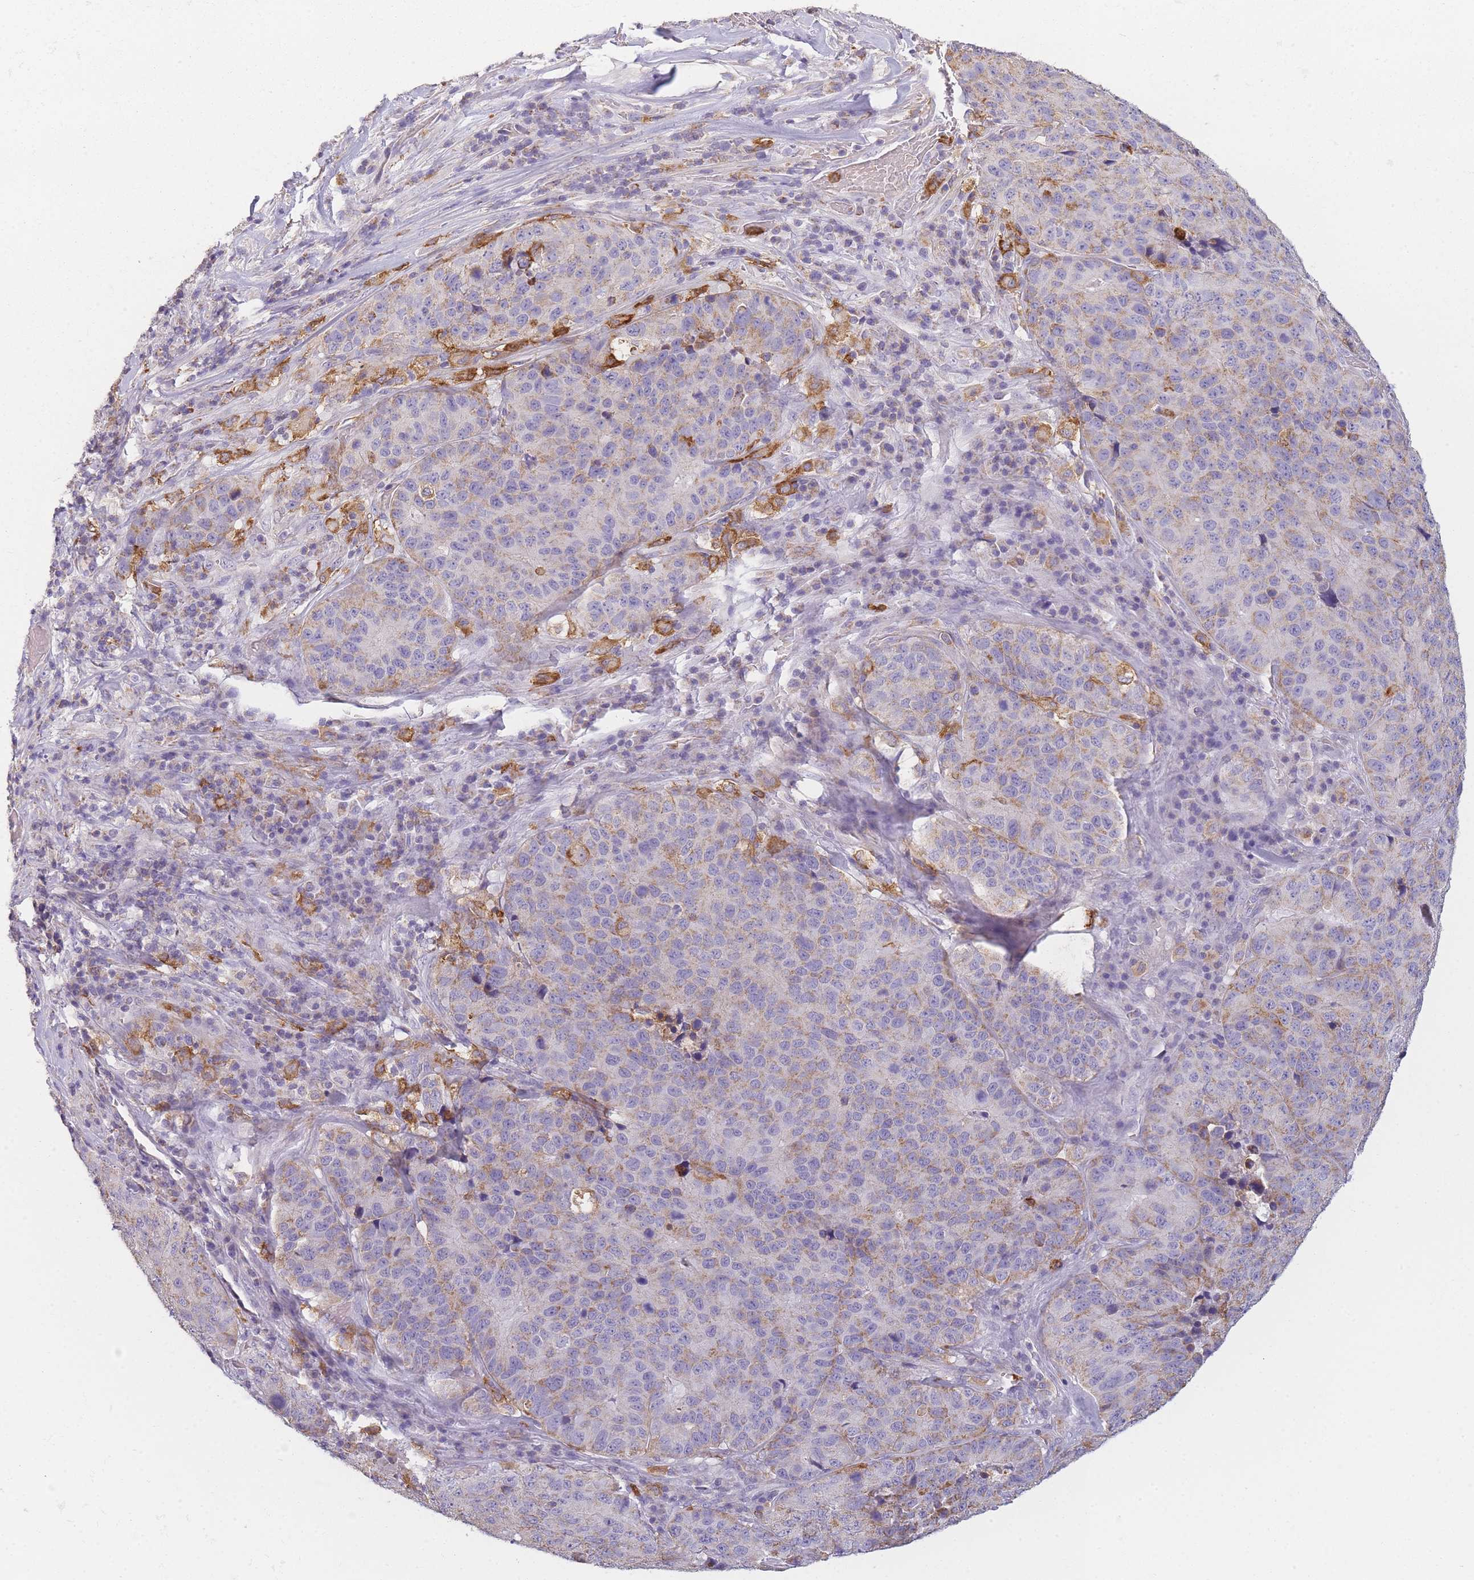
{"staining": {"intensity": "weak", "quantity": "25%-75%", "location": "cytoplasmic/membranous"}, "tissue": "stomach cancer", "cell_type": "Tumor cells", "image_type": "cancer", "snomed": [{"axis": "morphology", "description": "Adenocarcinoma, NOS"}, {"axis": "topography", "description": "Stomach"}], "caption": "This micrograph demonstrates immunohistochemistry staining of human stomach cancer (adenocarcinoma), with low weak cytoplasmic/membranous staining in about 25%-75% of tumor cells.", "gene": "PRAM1", "patient": {"sex": "male", "age": 71}}